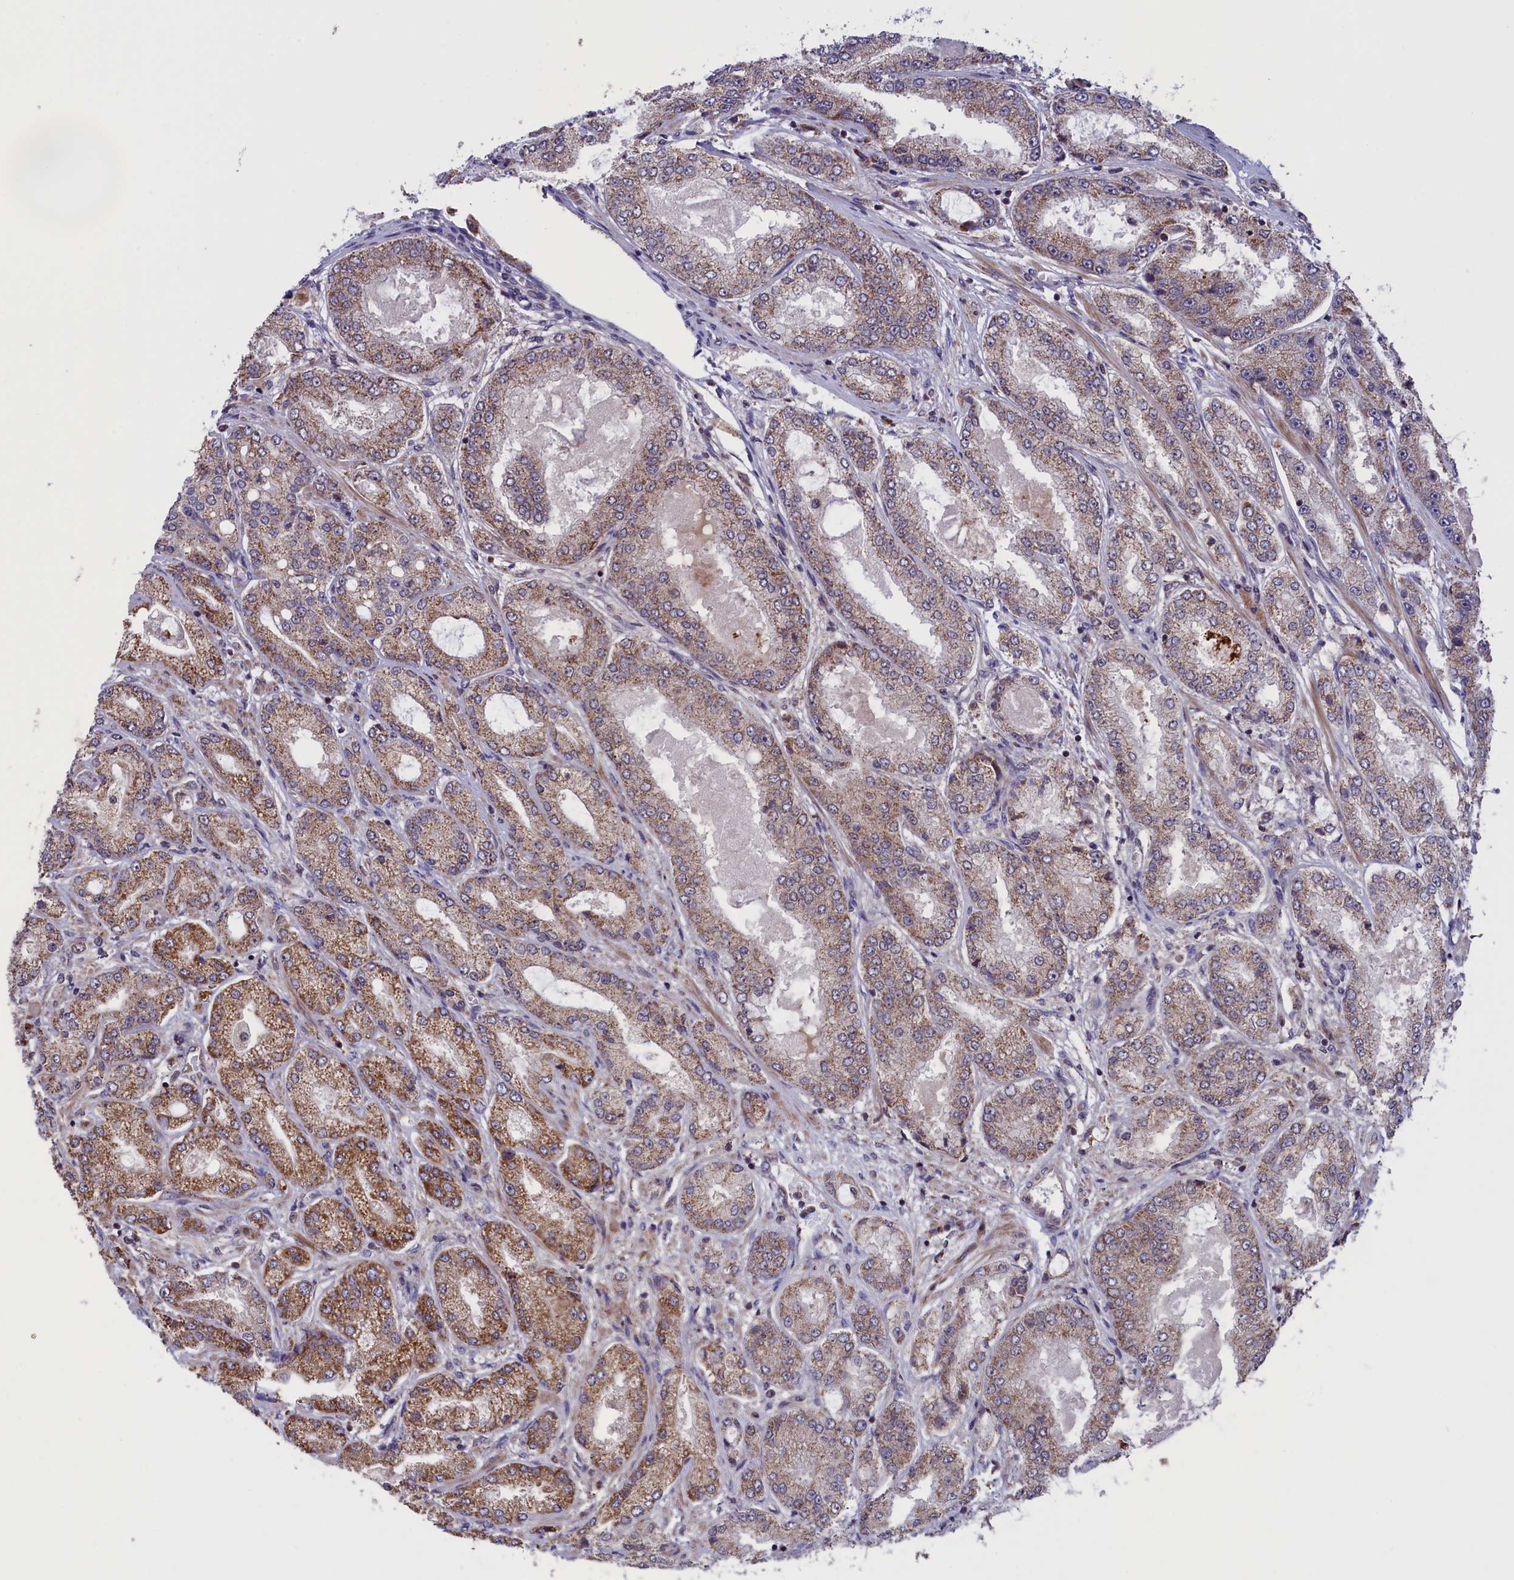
{"staining": {"intensity": "moderate", "quantity": "25%-75%", "location": "cytoplasmic/membranous"}, "tissue": "prostate cancer", "cell_type": "Tumor cells", "image_type": "cancer", "snomed": [{"axis": "morphology", "description": "Adenocarcinoma, High grade"}, {"axis": "topography", "description": "Prostate"}], "caption": "Human prostate cancer stained with a protein marker reveals moderate staining in tumor cells.", "gene": "TIMM44", "patient": {"sex": "male", "age": 71}}